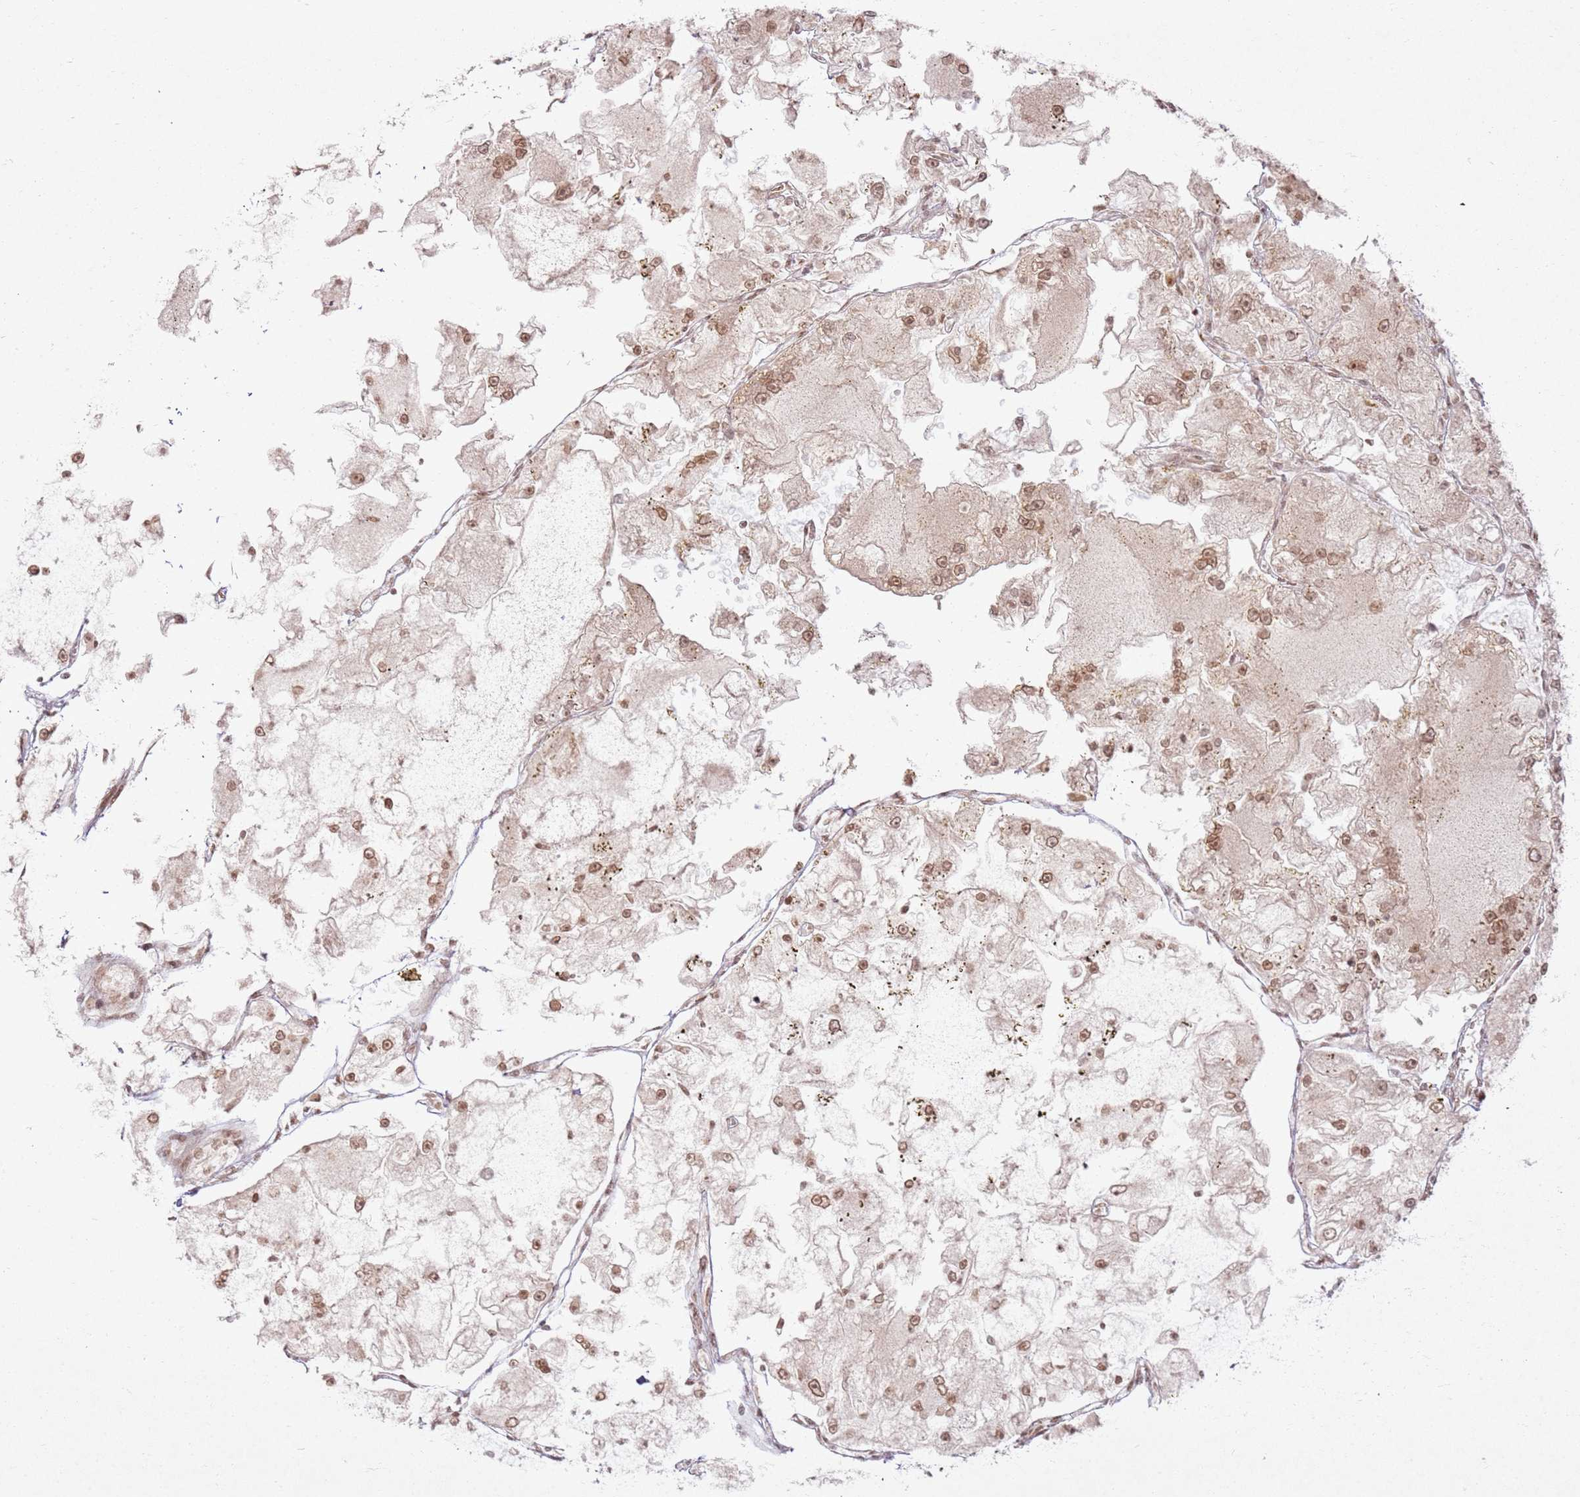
{"staining": {"intensity": "moderate", "quantity": ">75%", "location": "nuclear"}, "tissue": "renal cancer", "cell_type": "Tumor cells", "image_type": "cancer", "snomed": [{"axis": "morphology", "description": "Adenocarcinoma, NOS"}, {"axis": "topography", "description": "Kidney"}], "caption": "Renal cancer (adenocarcinoma) stained for a protein (brown) exhibits moderate nuclear positive expression in about >75% of tumor cells.", "gene": "KLHL36", "patient": {"sex": "female", "age": 72}}